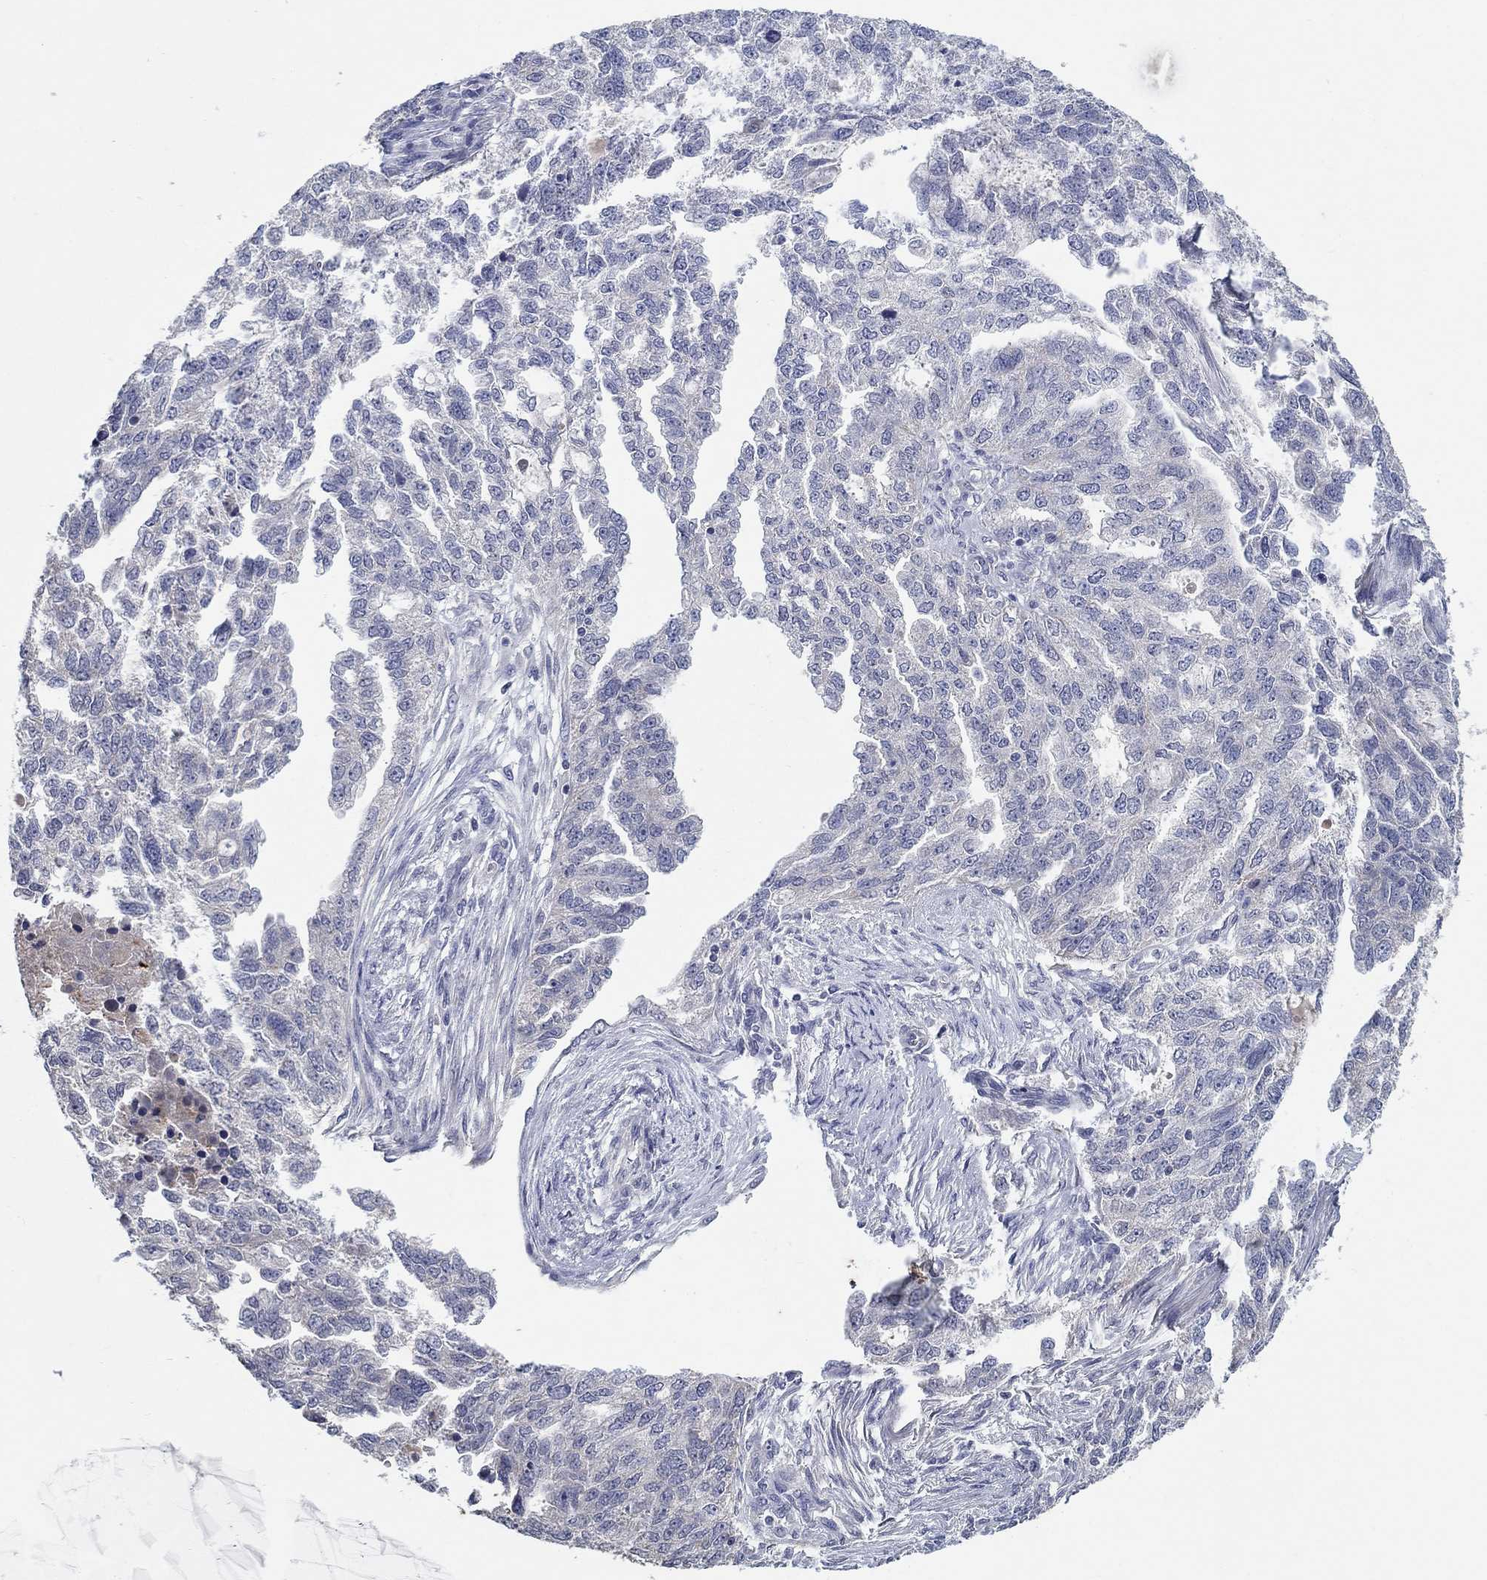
{"staining": {"intensity": "negative", "quantity": "none", "location": "none"}, "tissue": "ovarian cancer", "cell_type": "Tumor cells", "image_type": "cancer", "snomed": [{"axis": "morphology", "description": "Cystadenocarcinoma, serous, NOS"}, {"axis": "topography", "description": "Ovary"}], "caption": "Protein analysis of ovarian cancer (serous cystadenocarcinoma) exhibits no significant expression in tumor cells.", "gene": "PROZ", "patient": {"sex": "female", "age": 51}}